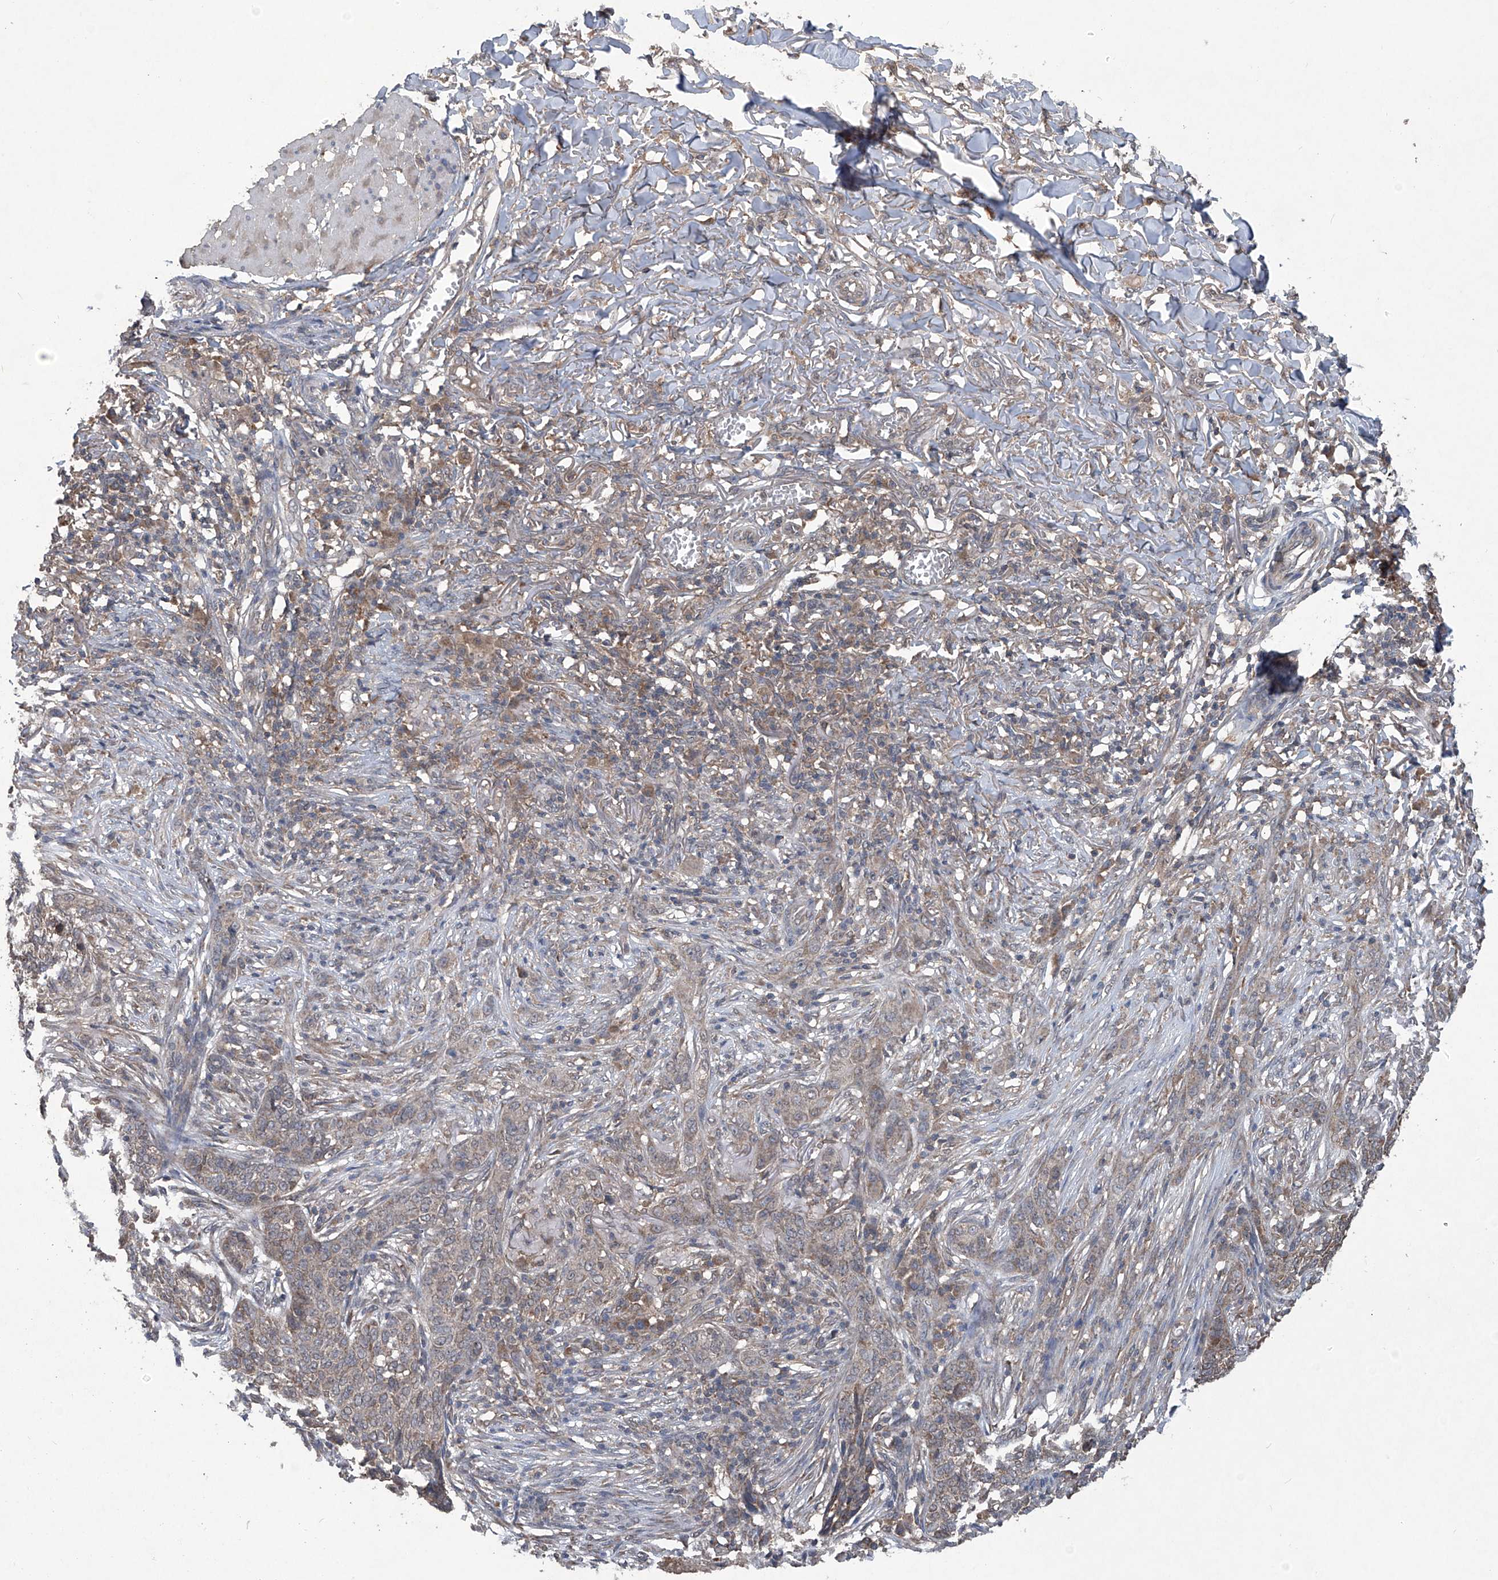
{"staining": {"intensity": "weak", "quantity": "25%-75%", "location": "cytoplasmic/membranous"}, "tissue": "skin cancer", "cell_type": "Tumor cells", "image_type": "cancer", "snomed": [{"axis": "morphology", "description": "Basal cell carcinoma"}, {"axis": "topography", "description": "Skin"}], "caption": "Immunohistochemistry (IHC) of human skin cancer demonstrates low levels of weak cytoplasmic/membranous staining in approximately 25%-75% of tumor cells.", "gene": "SUMF2", "patient": {"sex": "male", "age": 85}}